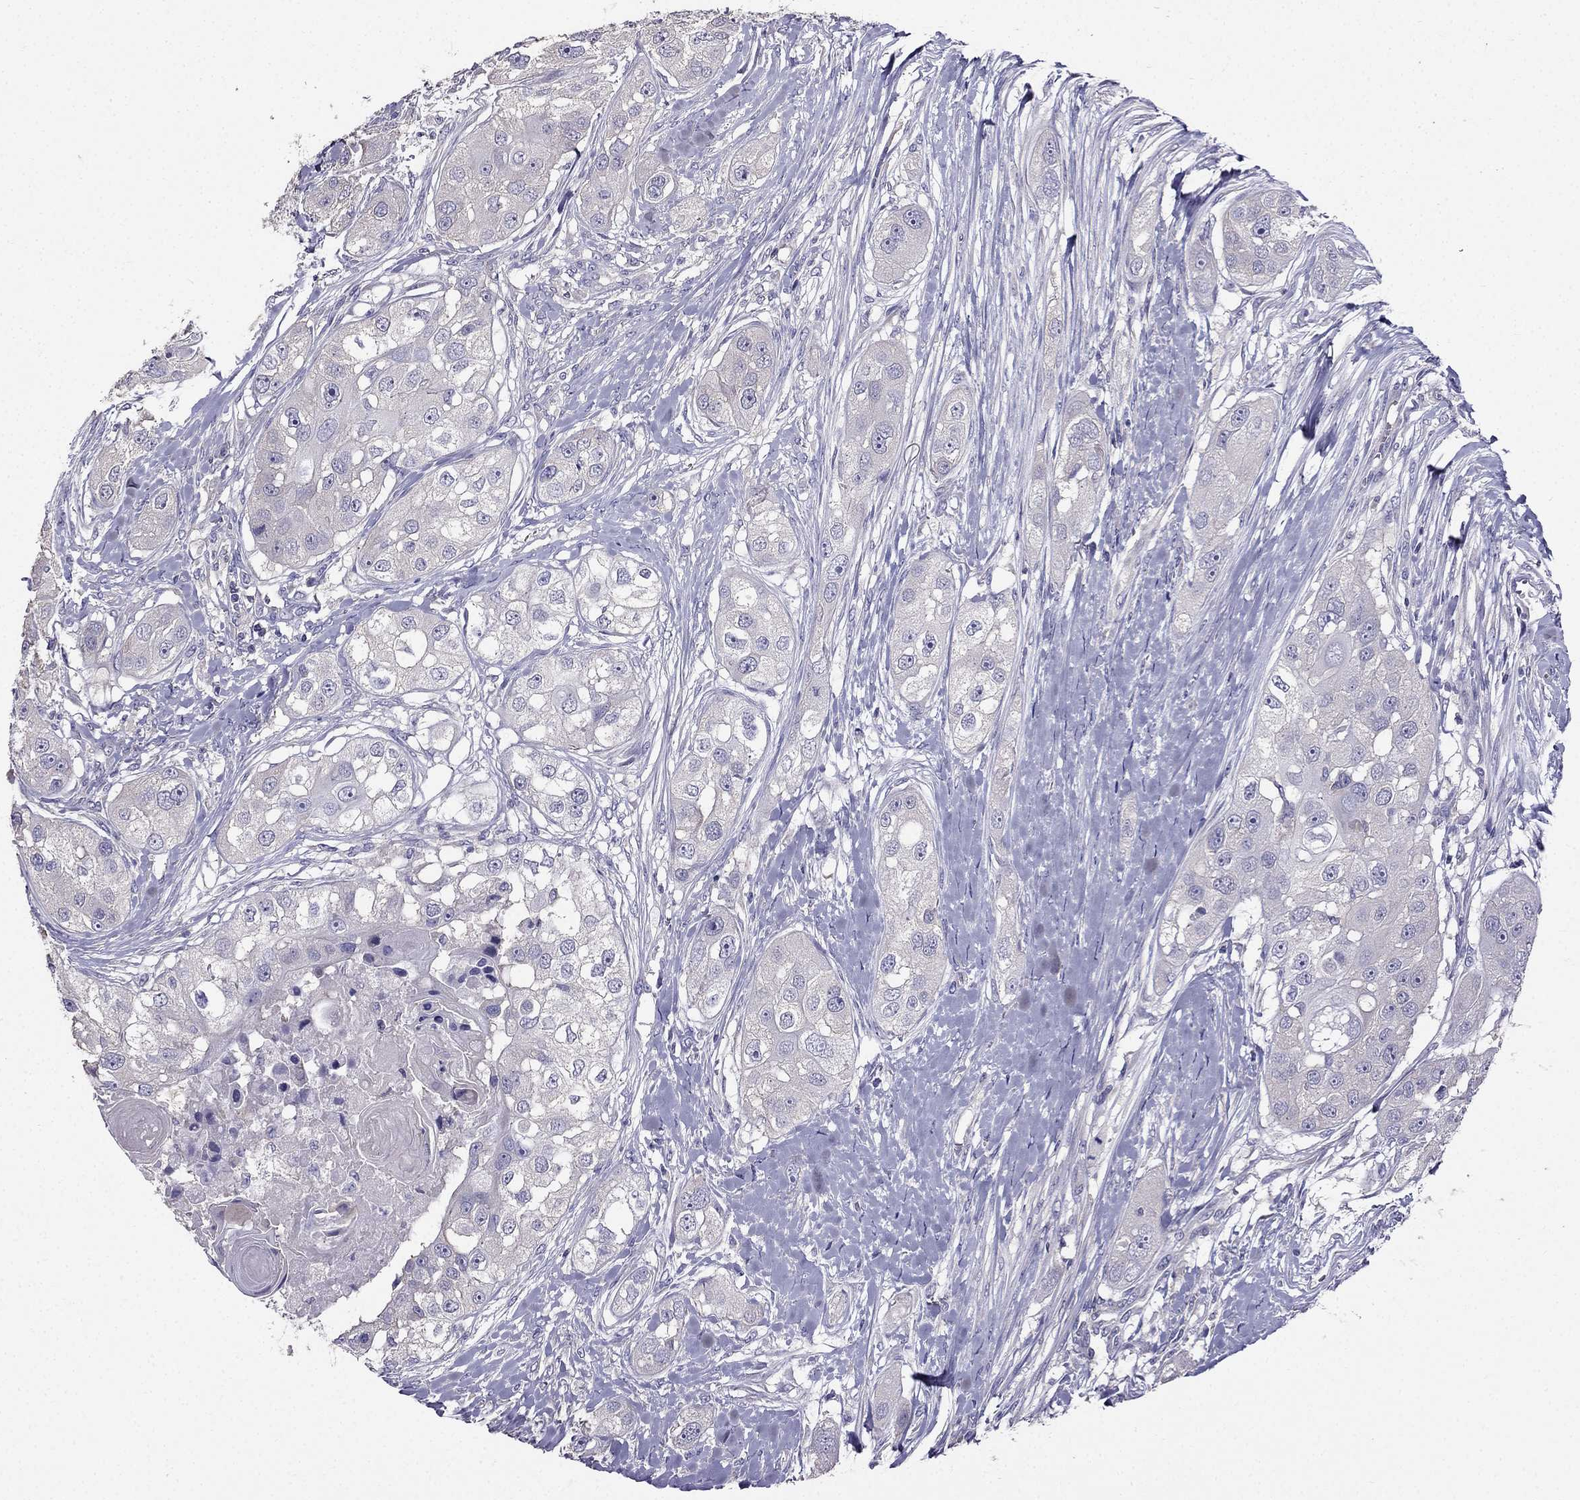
{"staining": {"intensity": "negative", "quantity": "none", "location": "none"}, "tissue": "head and neck cancer", "cell_type": "Tumor cells", "image_type": "cancer", "snomed": [{"axis": "morphology", "description": "Normal tissue, NOS"}, {"axis": "morphology", "description": "Squamous cell carcinoma, NOS"}, {"axis": "topography", "description": "Skeletal muscle"}, {"axis": "topography", "description": "Head-Neck"}], "caption": "This is a micrograph of IHC staining of head and neck cancer, which shows no positivity in tumor cells.", "gene": "AS3MT", "patient": {"sex": "male", "age": 51}}